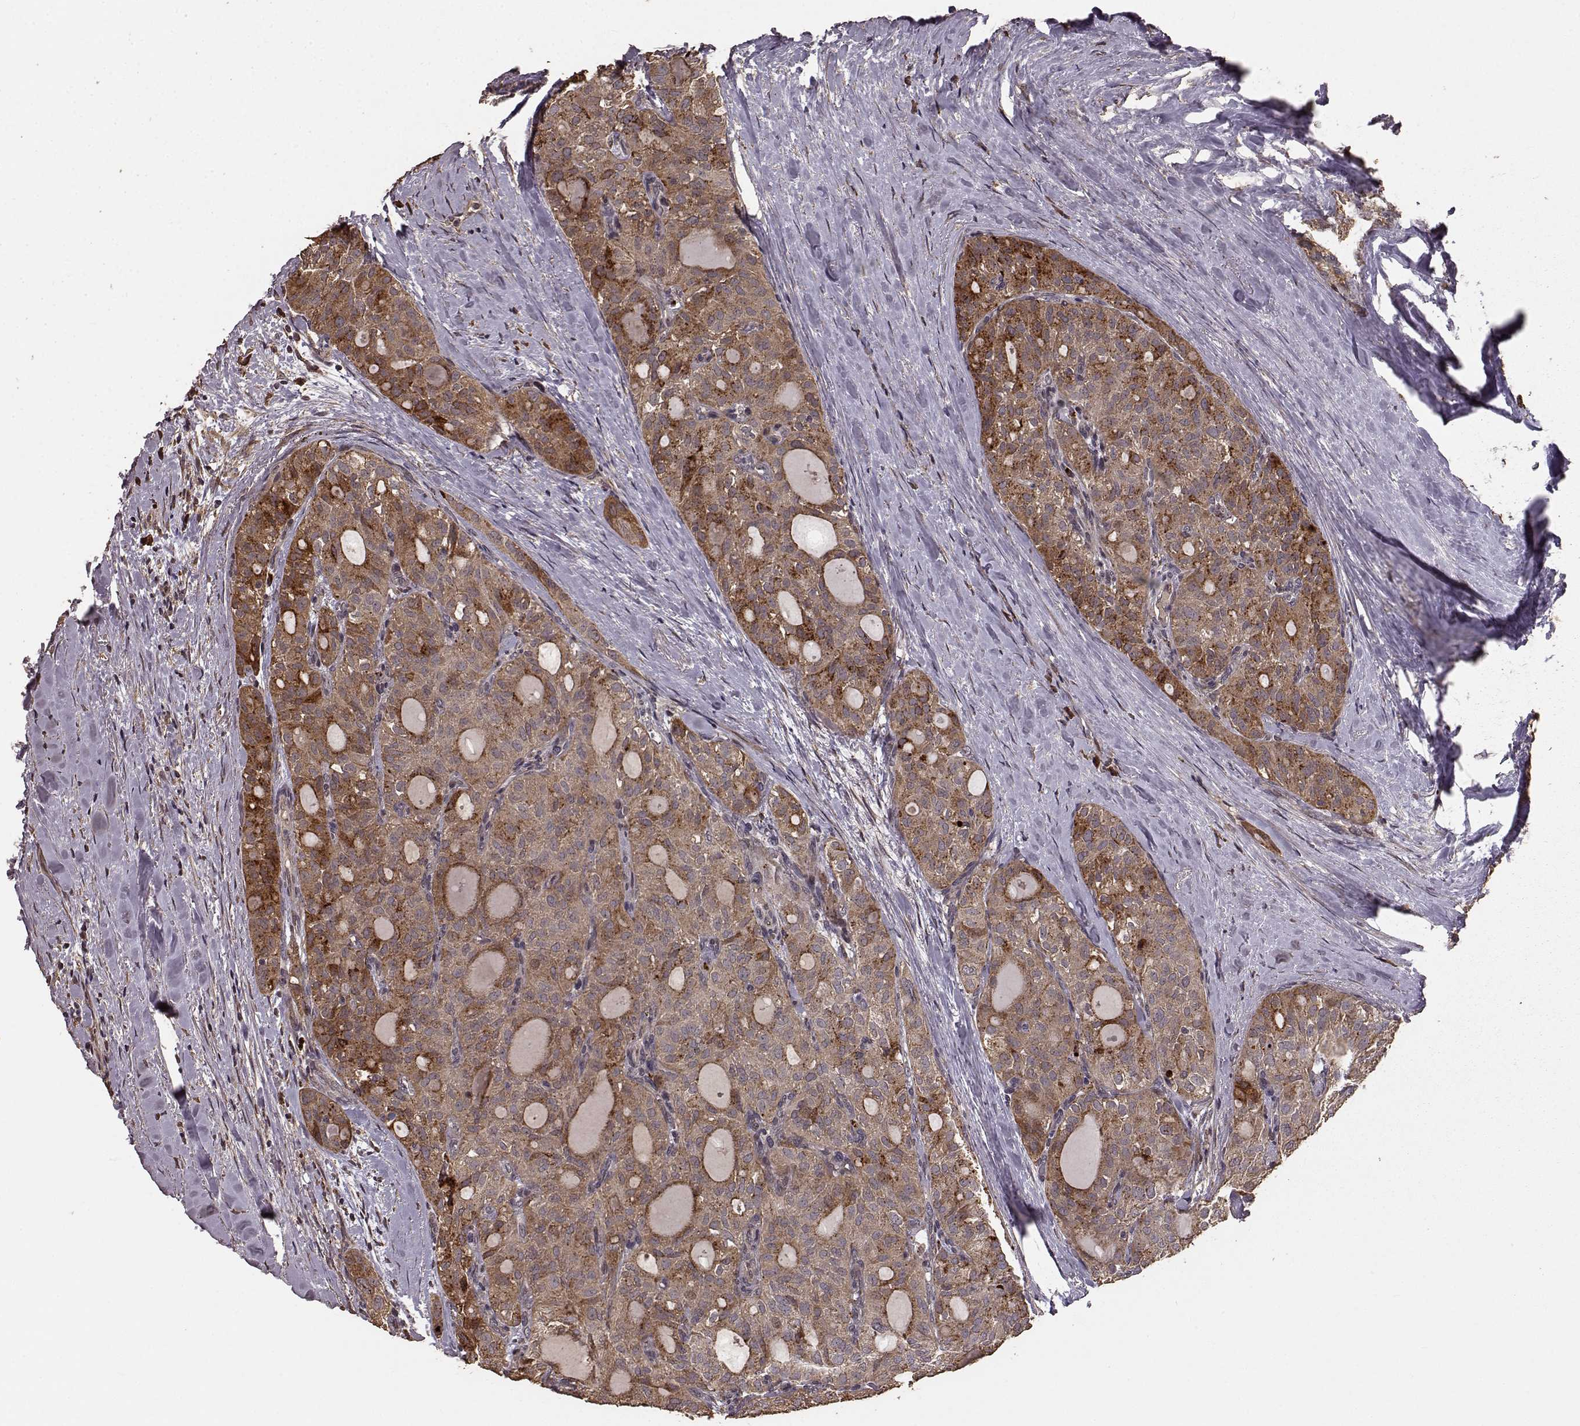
{"staining": {"intensity": "moderate", "quantity": ">75%", "location": "cytoplasmic/membranous"}, "tissue": "thyroid cancer", "cell_type": "Tumor cells", "image_type": "cancer", "snomed": [{"axis": "morphology", "description": "Follicular adenoma carcinoma, NOS"}, {"axis": "topography", "description": "Thyroid gland"}], "caption": "A histopathology image showing moderate cytoplasmic/membranous staining in approximately >75% of tumor cells in thyroid cancer, as visualized by brown immunohistochemical staining.", "gene": "USP15", "patient": {"sex": "male", "age": 75}}